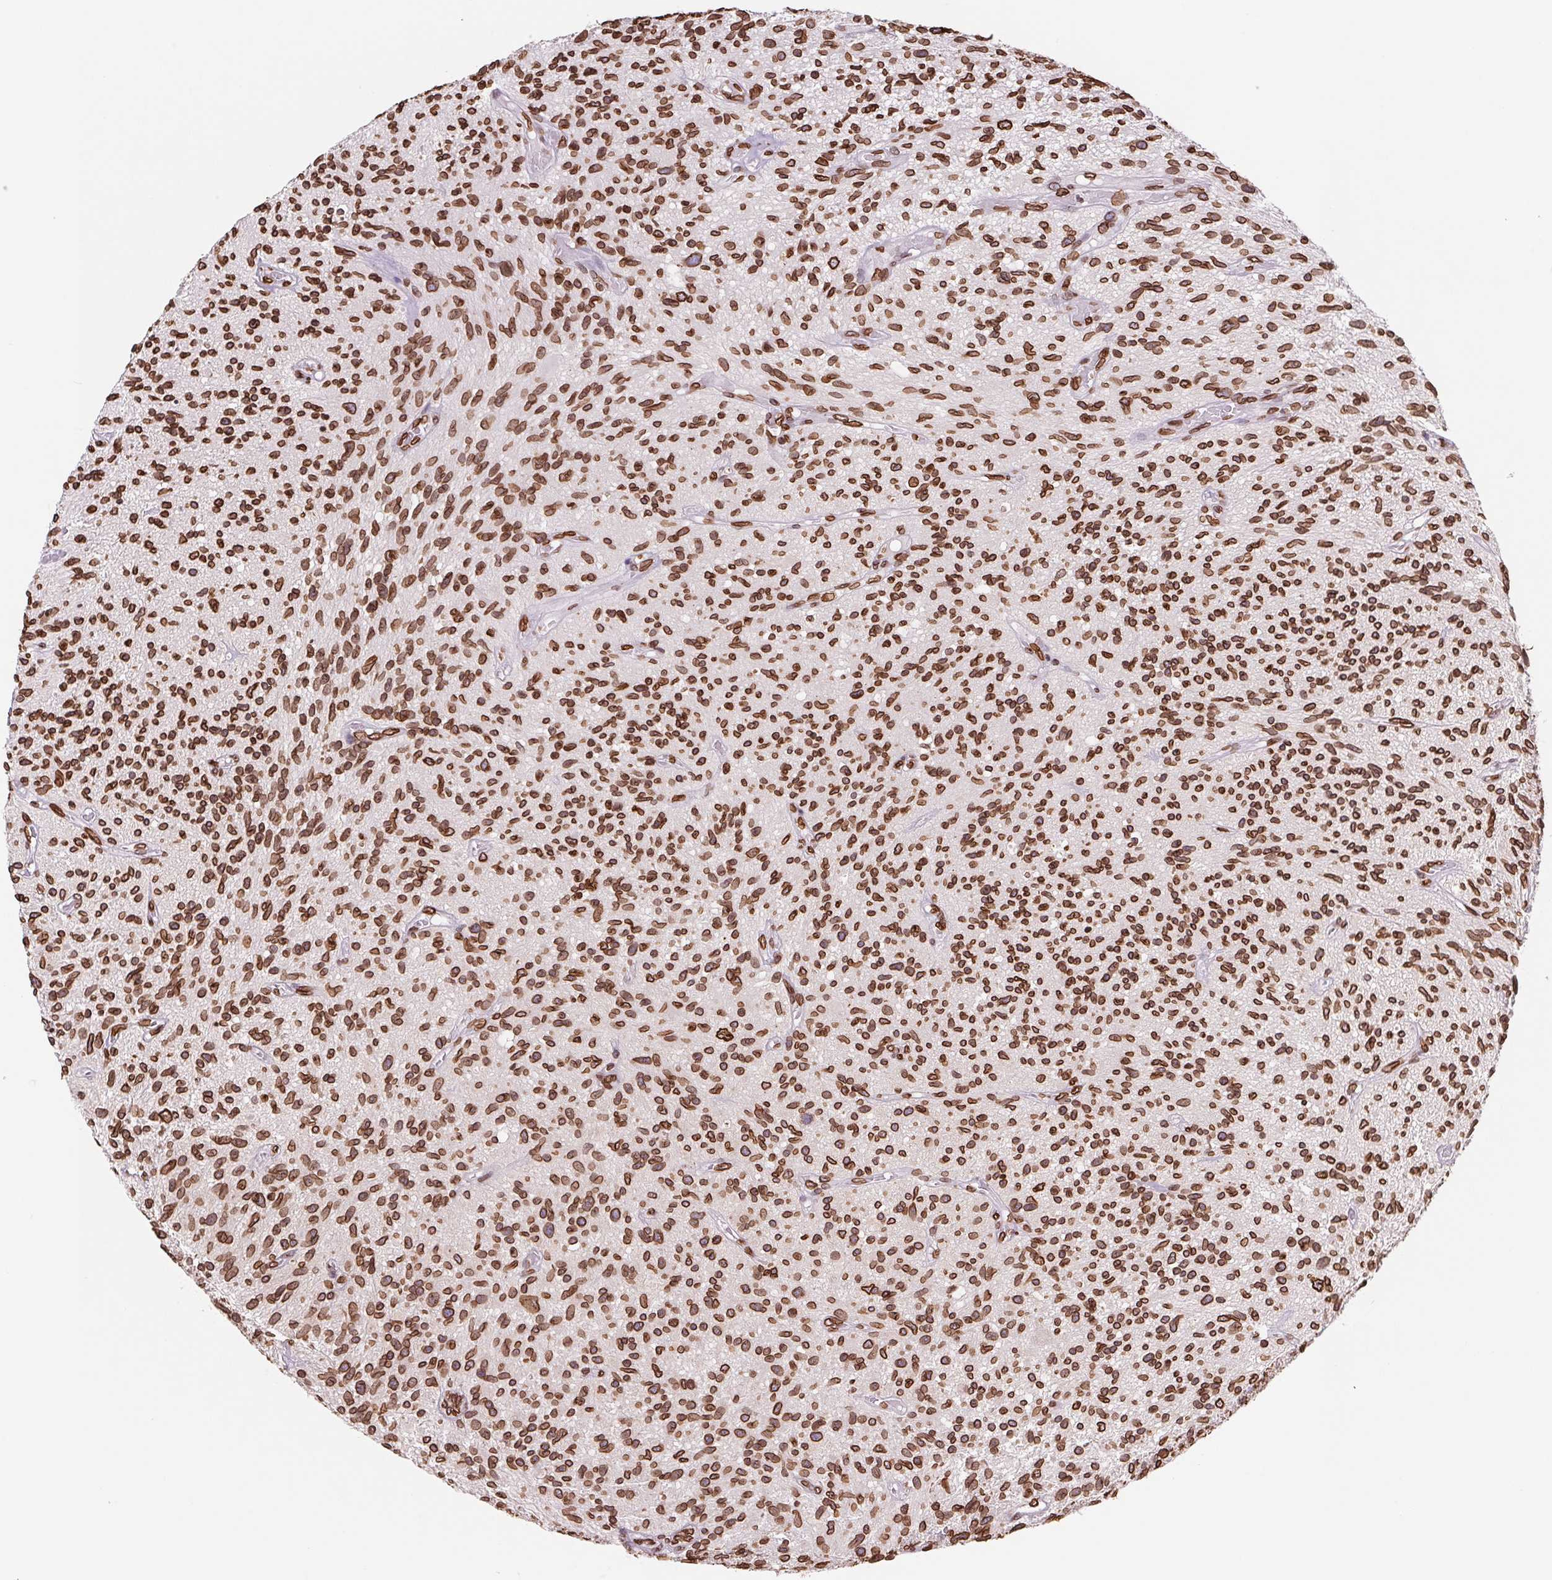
{"staining": {"intensity": "strong", "quantity": ">75%", "location": "cytoplasmic/membranous,nuclear"}, "tissue": "glioma", "cell_type": "Tumor cells", "image_type": "cancer", "snomed": [{"axis": "morphology", "description": "Glioma, malignant, High grade"}, {"axis": "topography", "description": "Brain"}], "caption": "IHC (DAB (3,3'-diaminobenzidine)) staining of human glioma shows strong cytoplasmic/membranous and nuclear protein positivity in about >75% of tumor cells.", "gene": "LMNB2", "patient": {"sex": "male", "age": 75}}